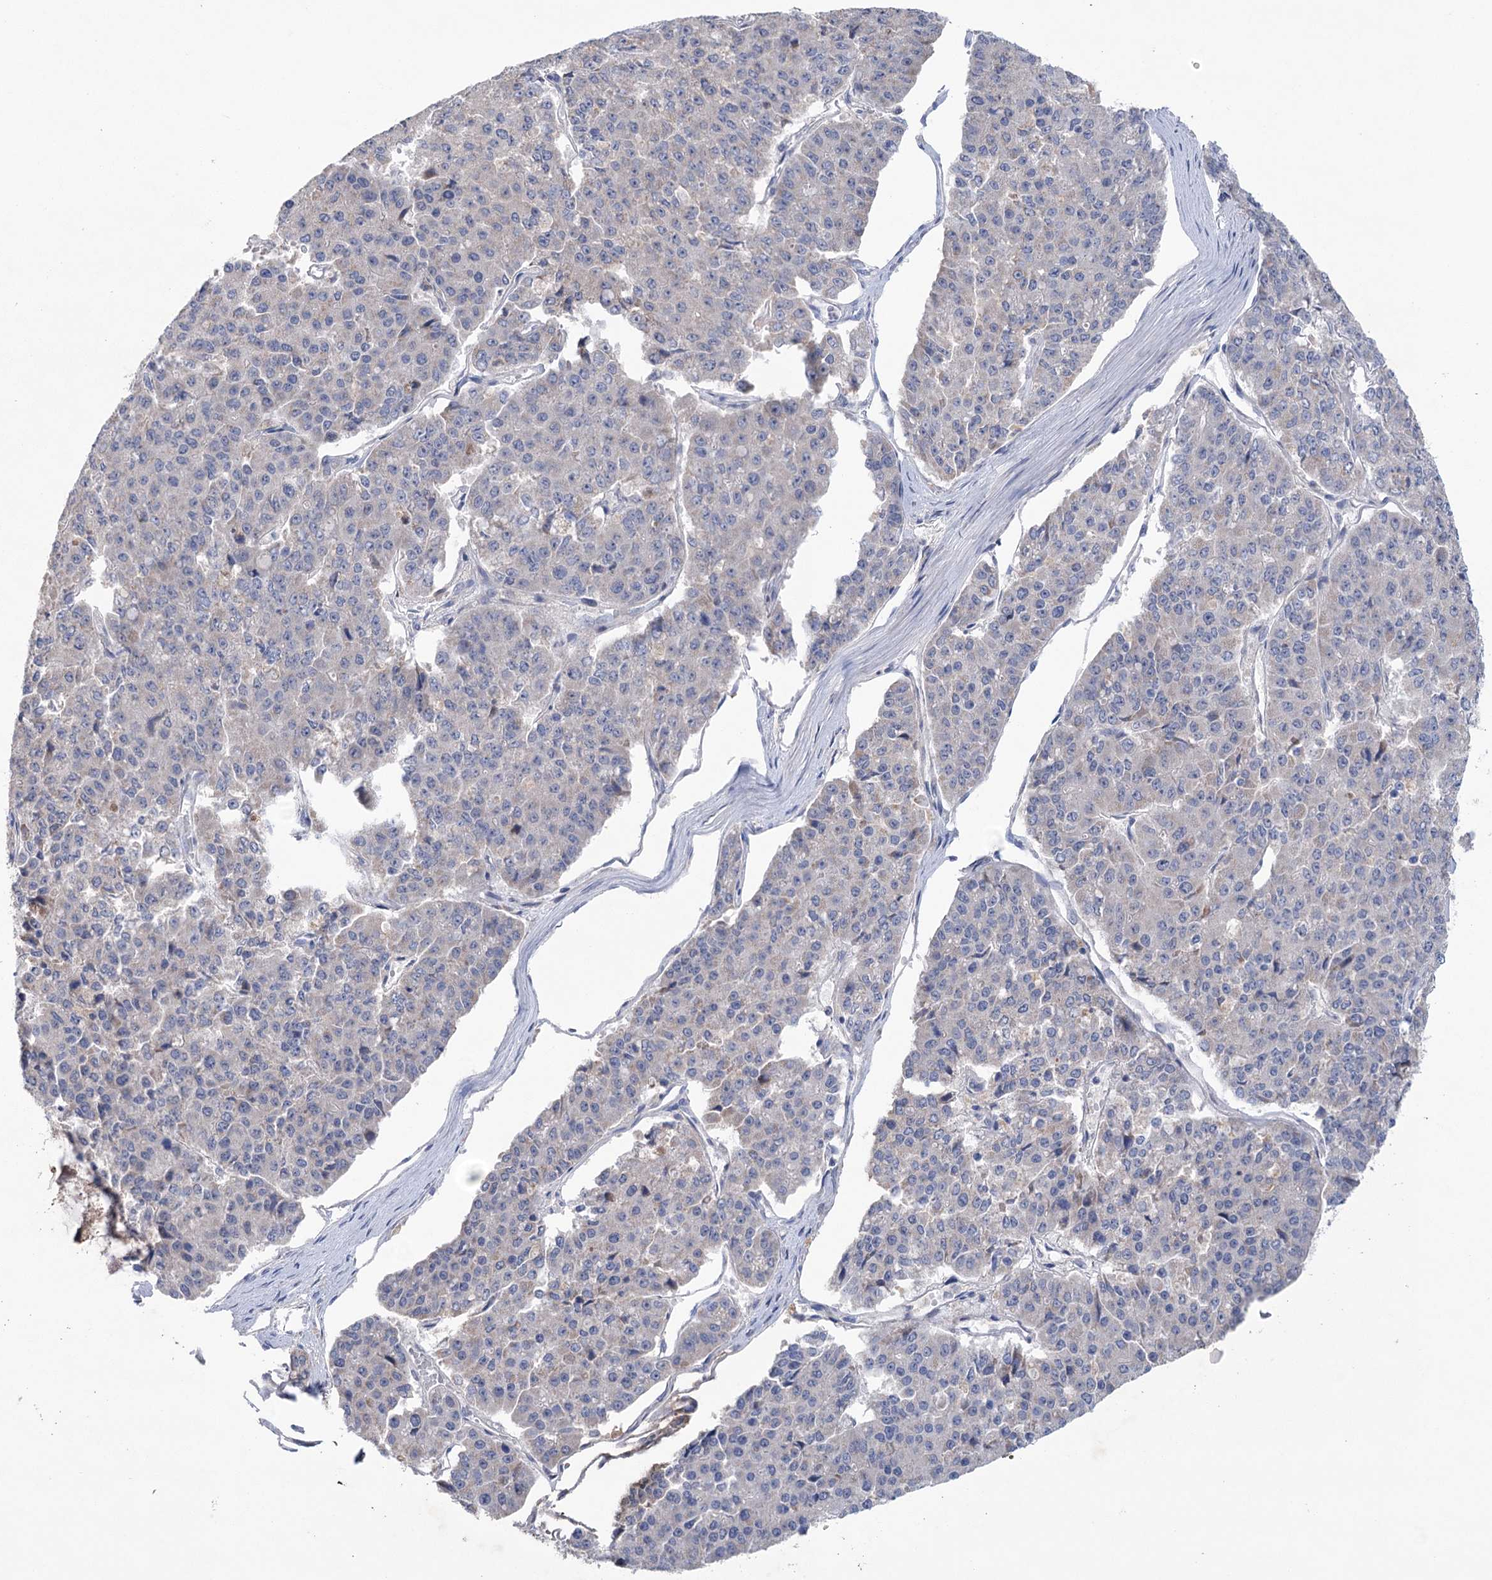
{"staining": {"intensity": "negative", "quantity": "none", "location": "none"}, "tissue": "pancreatic cancer", "cell_type": "Tumor cells", "image_type": "cancer", "snomed": [{"axis": "morphology", "description": "Adenocarcinoma, NOS"}, {"axis": "topography", "description": "Pancreas"}], "caption": "Immunohistochemical staining of human pancreatic cancer (adenocarcinoma) exhibits no significant expression in tumor cells. (IHC, brightfield microscopy, high magnification).", "gene": "MTCH2", "patient": {"sex": "male", "age": 50}}